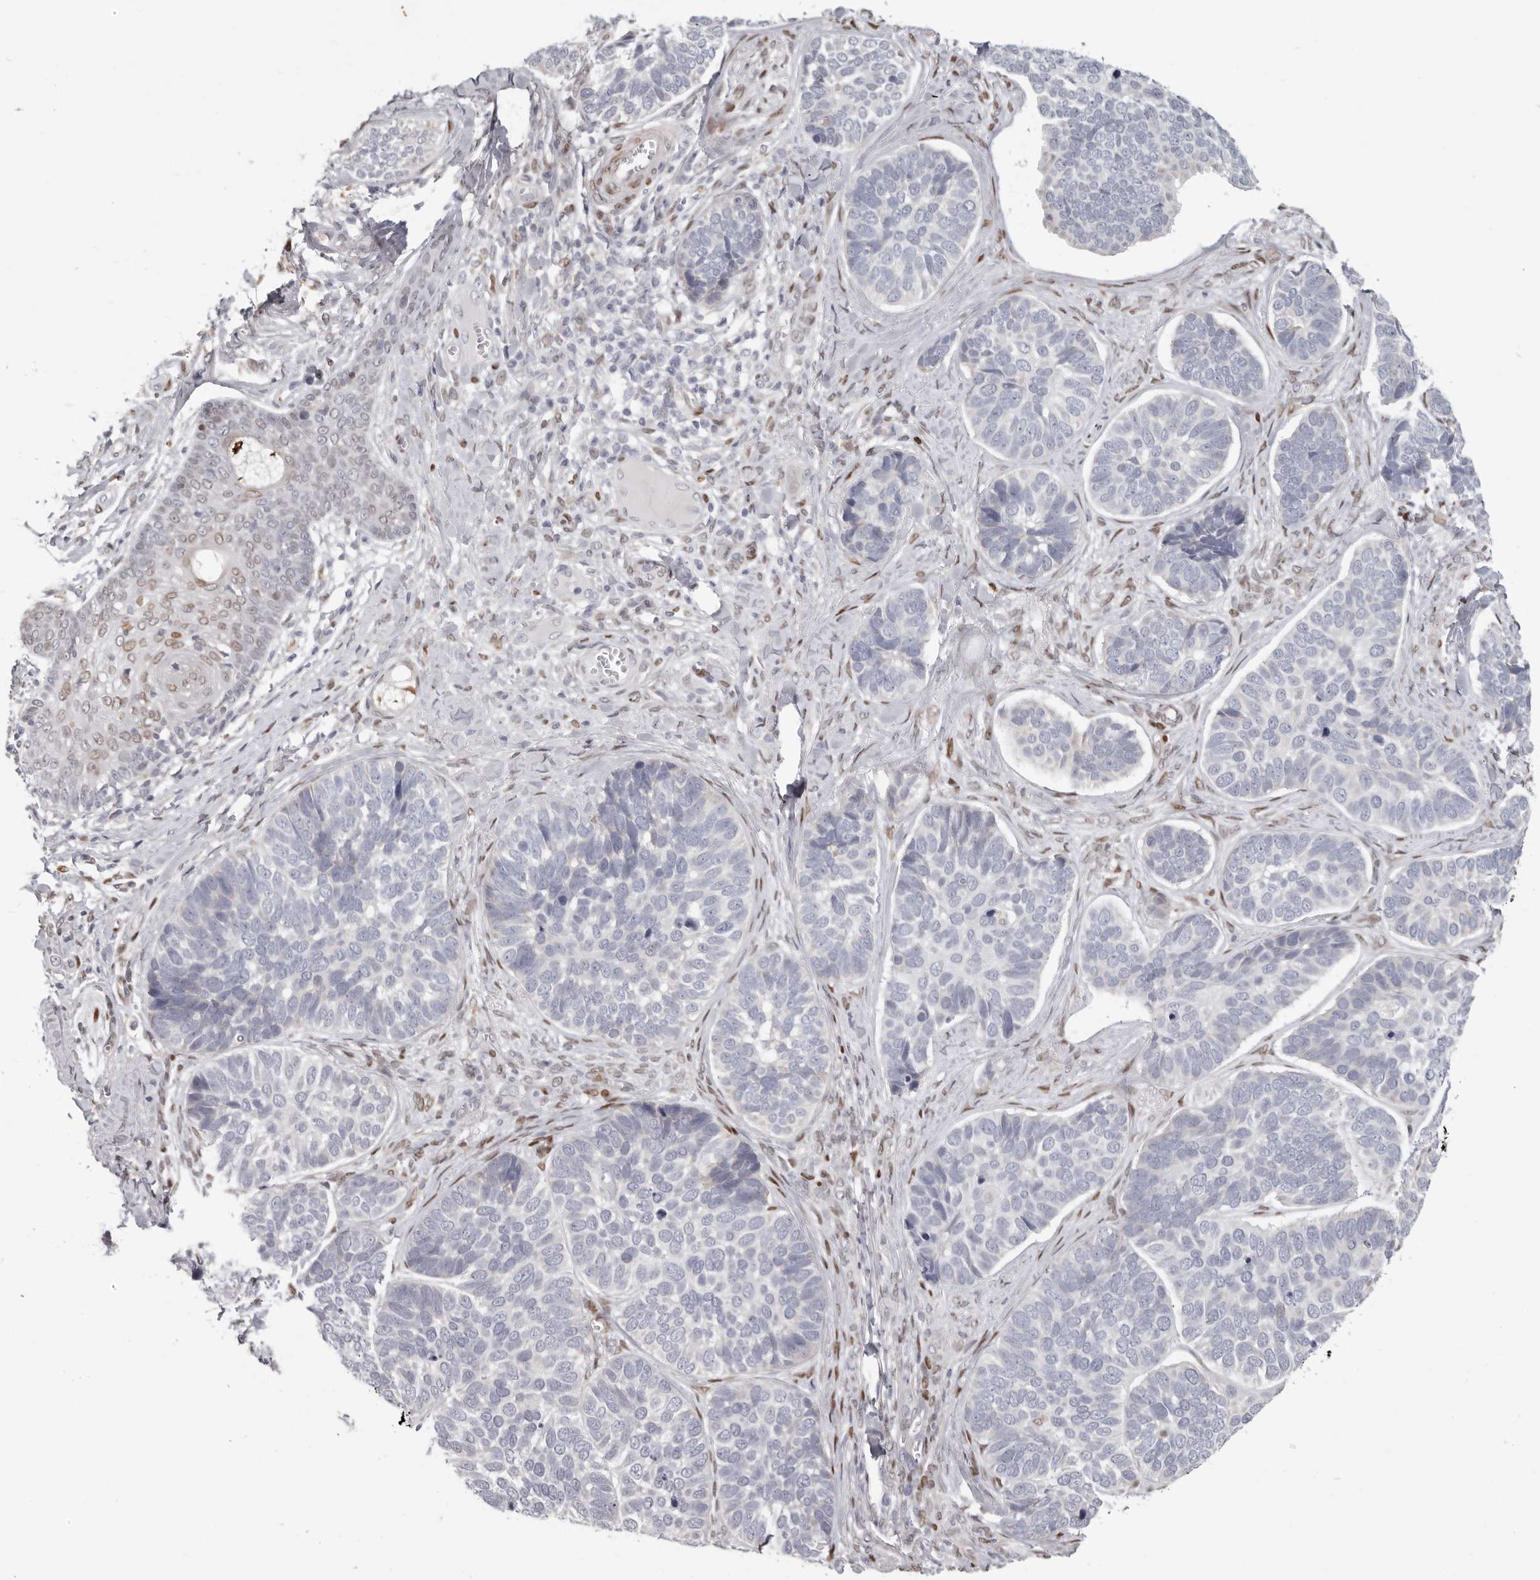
{"staining": {"intensity": "negative", "quantity": "none", "location": "none"}, "tissue": "skin cancer", "cell_type": "Tumor cells", "image_type": "cancer", "snomed": [{"axis": "morphology", "description": "Basal cell carcinoma"}, {"axis": "topography", "description": "Skin"}], "caption": "Basal cell carcinoma (skin) was stained to show a protein in brown. There is no significant positivity in tumor cells.", "gene": "SRP19", "patient": {"sex": "male", "age": 62}}